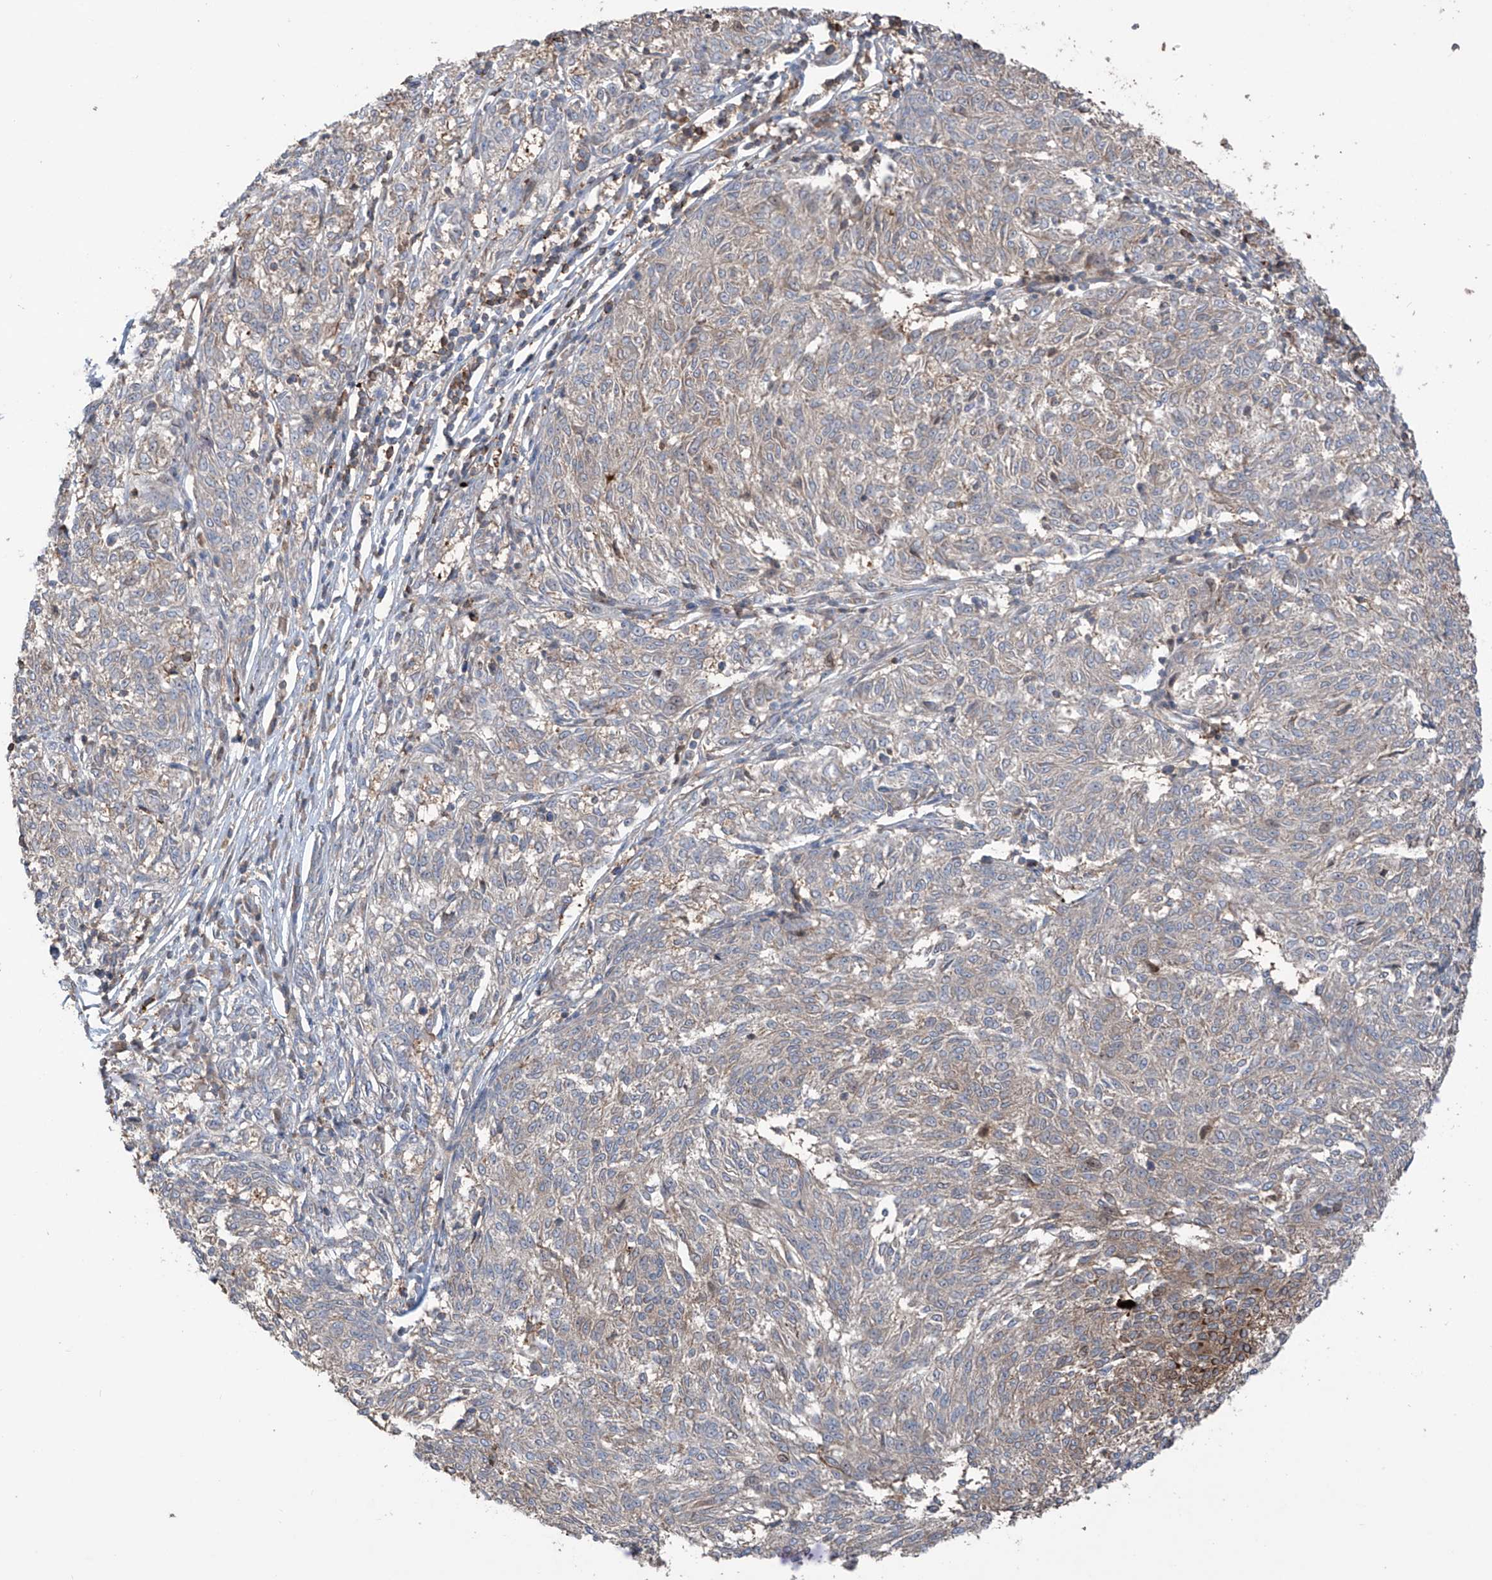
{"staining": {"intensity": "weak", "quantity": "25%-75%", "location": "cytoplasmic/membranous"}, "tissue": "melanoma", "cell_type": "Tumor cells", "image_type": "cancer", "snomed": [{"axis": "morphology", "description": "Malignant melanoma, NOS"}, {"axis": "topography", "description": "Skin"}], "caption": "Approximately 25%-75% of tumor cells in malignant melanoma demonstrate weak cytoplasmic/membranous protein positivity as visualized by brown immunohistochemical staining.", "gene": "SAMD3", "patient": {"sex": "female", "age": 72}}